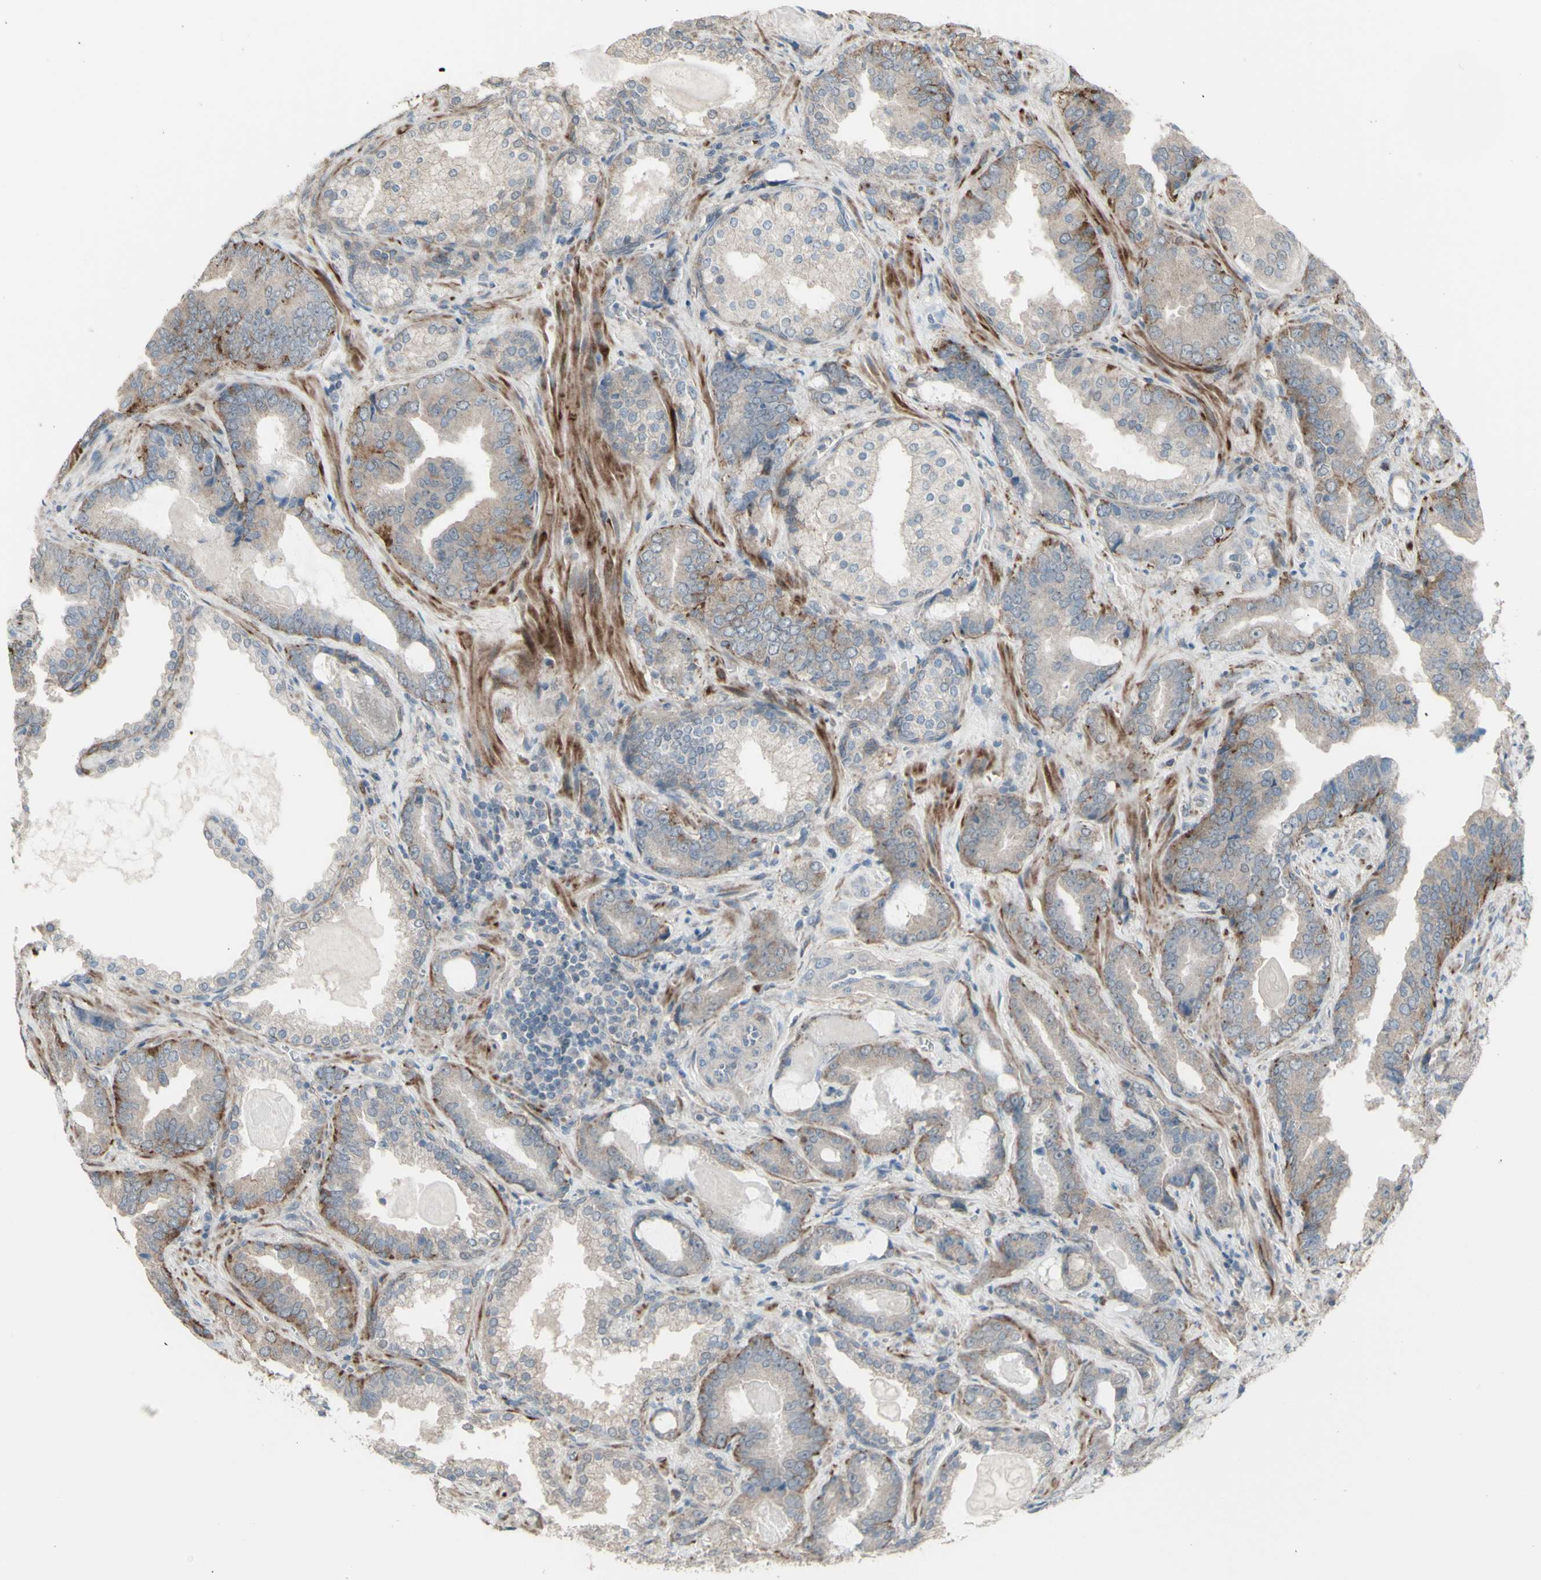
{"staining": {"intensity": "weak", "quantity": ">75%", "location": "cytoplasmic/membranous"}, "tissue": "prostate cancer", "cell_type": "Tumor cells", "image_type": "cancer", "snomed": [{"axis": "morphology", "description": "Adenocarcinoma, Low grade"}, {"axis": "topography", "description": "Prostate"}], "caption": "Protein analysis of prostate cancer tissue shows weak cytoplasmic/membranous positivity in approximately >75% of tumor cells.", "gene": "GRAMD1B", "patient": {"sex": "male", "age": 60}}